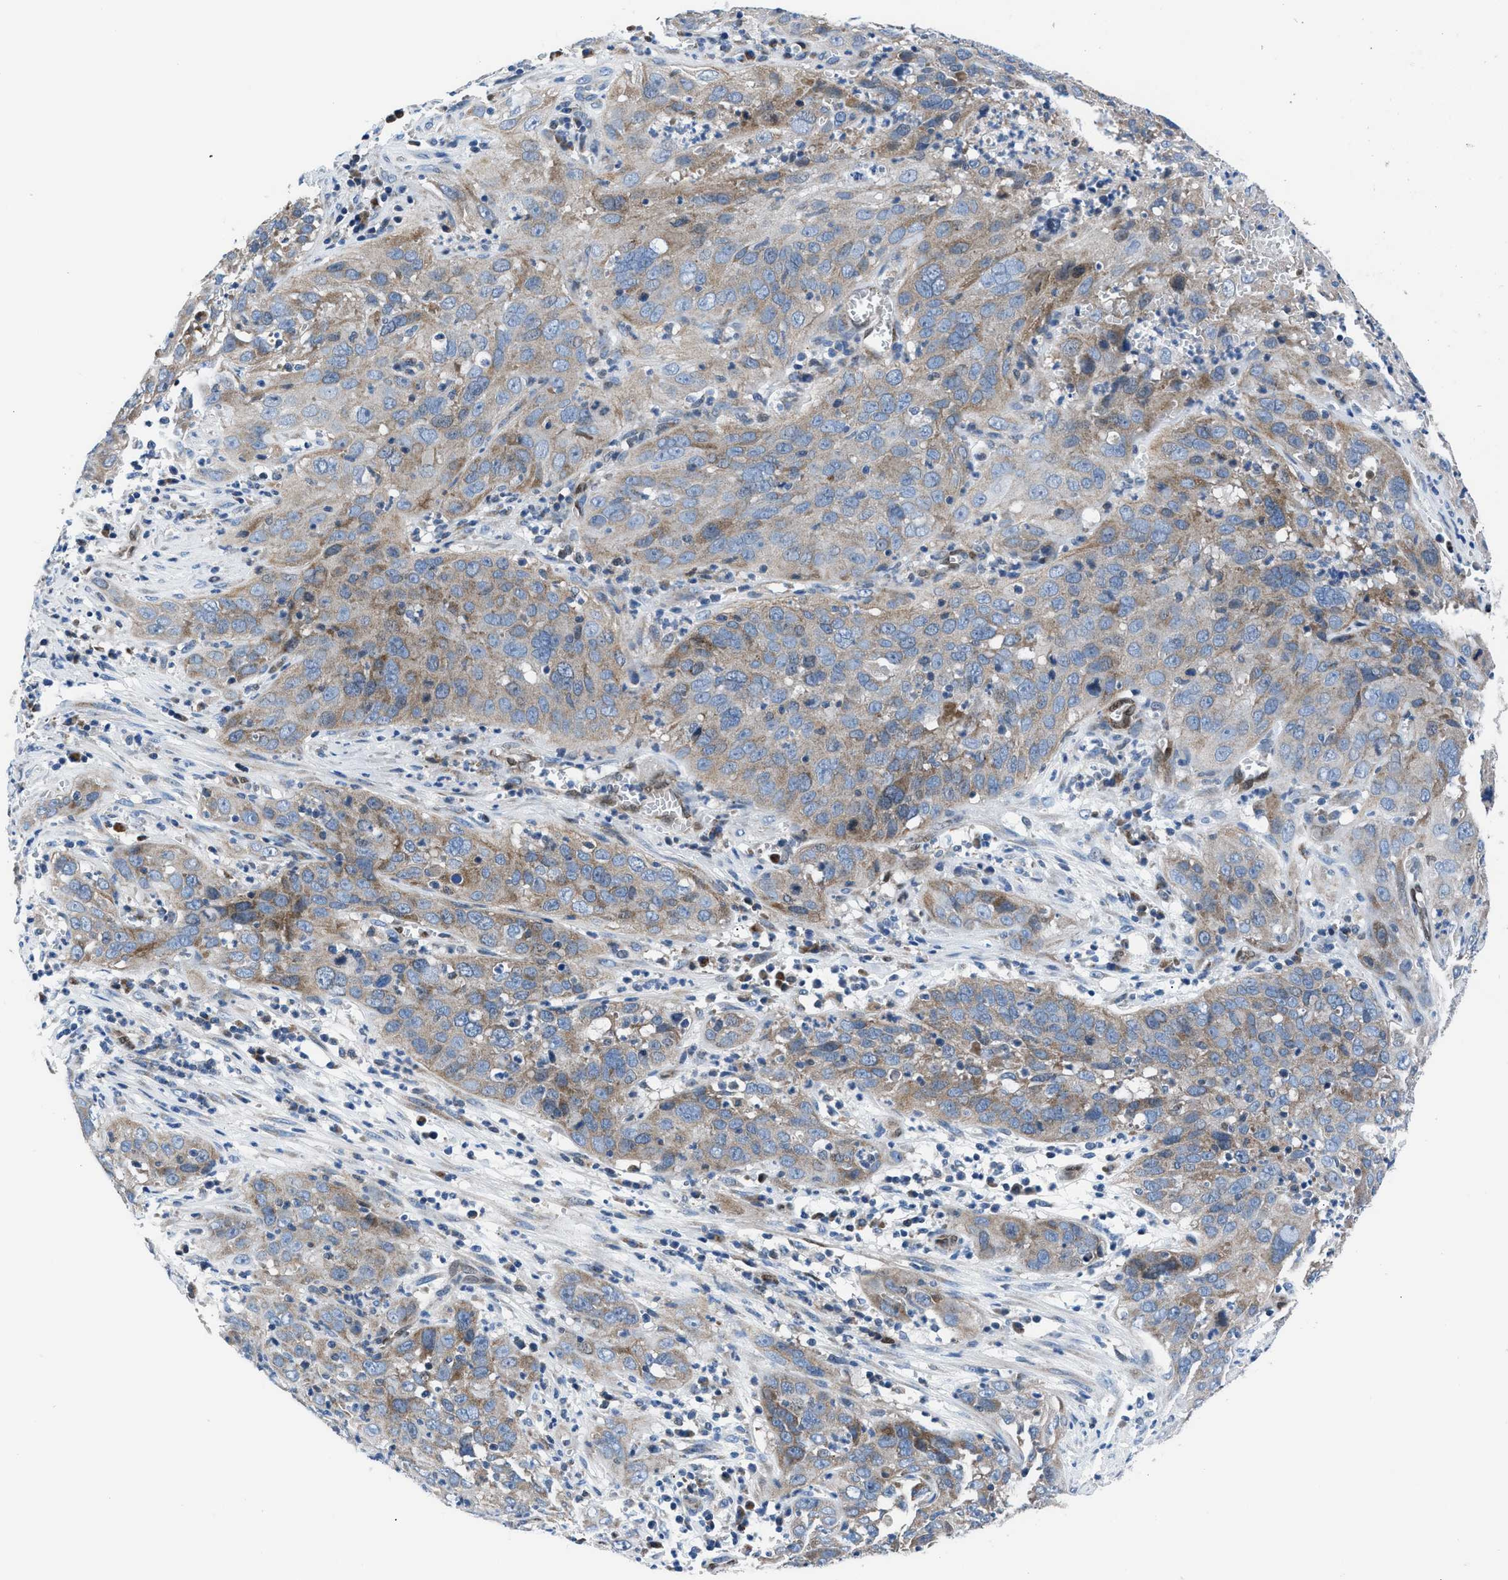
{"staining": {"intensity": "weak", "quantity": "25%-75%", "location": "cytoplasmic/membranous"}, "tissue": "cervical cancer", "cell_type": "Tumor cells", "image_type": "cancer", "snomed": [{"axis": "morphology", "description": "Squamous cell carcinoma, NOS"}, {"axis": "topography", "description": "Cervix"}], "caption": "Weak cytoplasmic/membranous positivity for a protein is present in about 25%-75% of tumor cells of squamous cell carcinoma (cervical) using IHC.", "gene": "LMO2", "patient": {"sex": "female", "age": 32}}